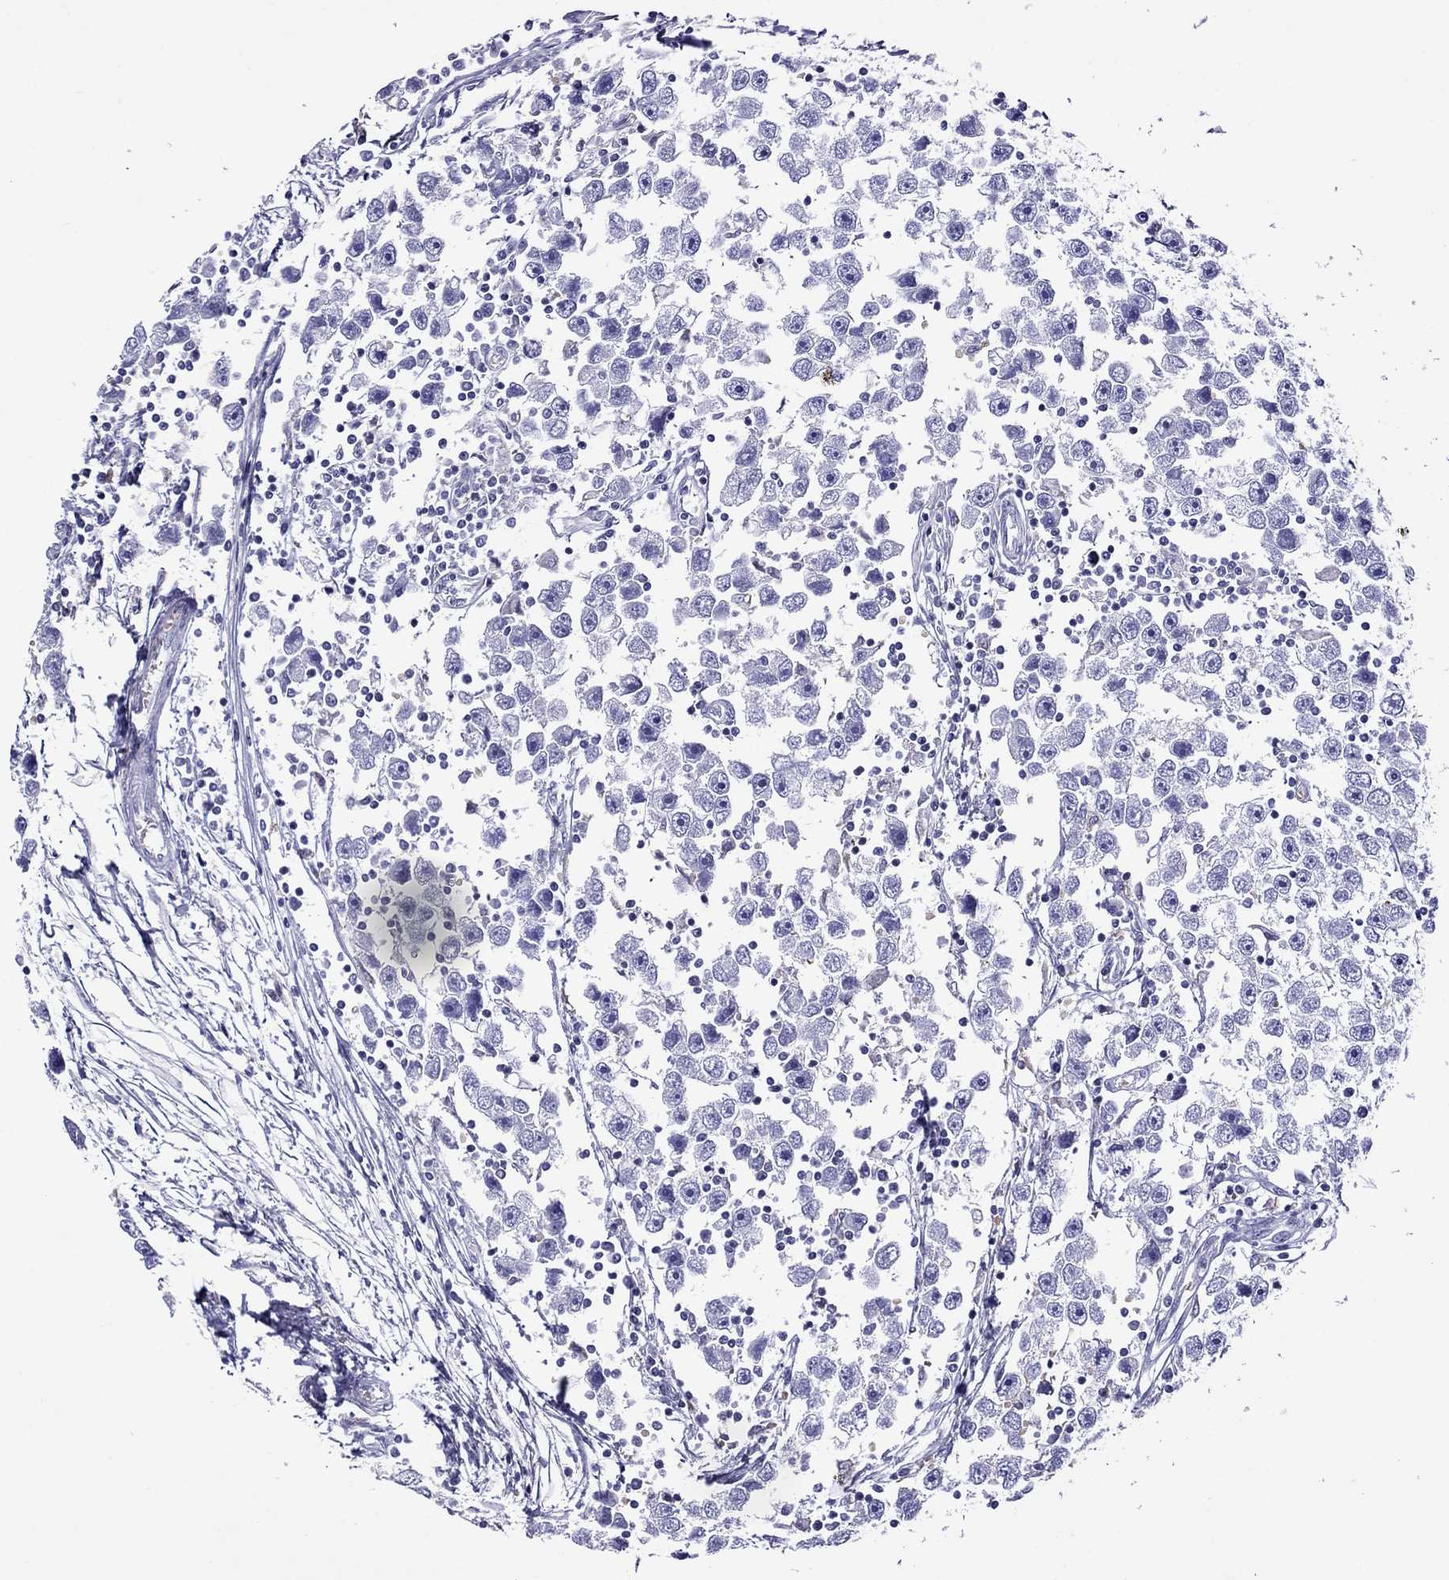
{"staining": {"intensity": "negative", "quantity": "none", "location": "none"}, "tissue": "testis cancer", "cell_type": "Tumor cells", "image_type": "cancer", "snomed": [{"axis": "morphology", "description": "Seminoma, NOS"}, {"axis": "topography", "description": "Testis"}], "caption": "An image of testis cancer stained for a protein shows no brown staining in tumor cells.", "gene": "SCG2", "patient": {"sex": "male", "age": 30}}